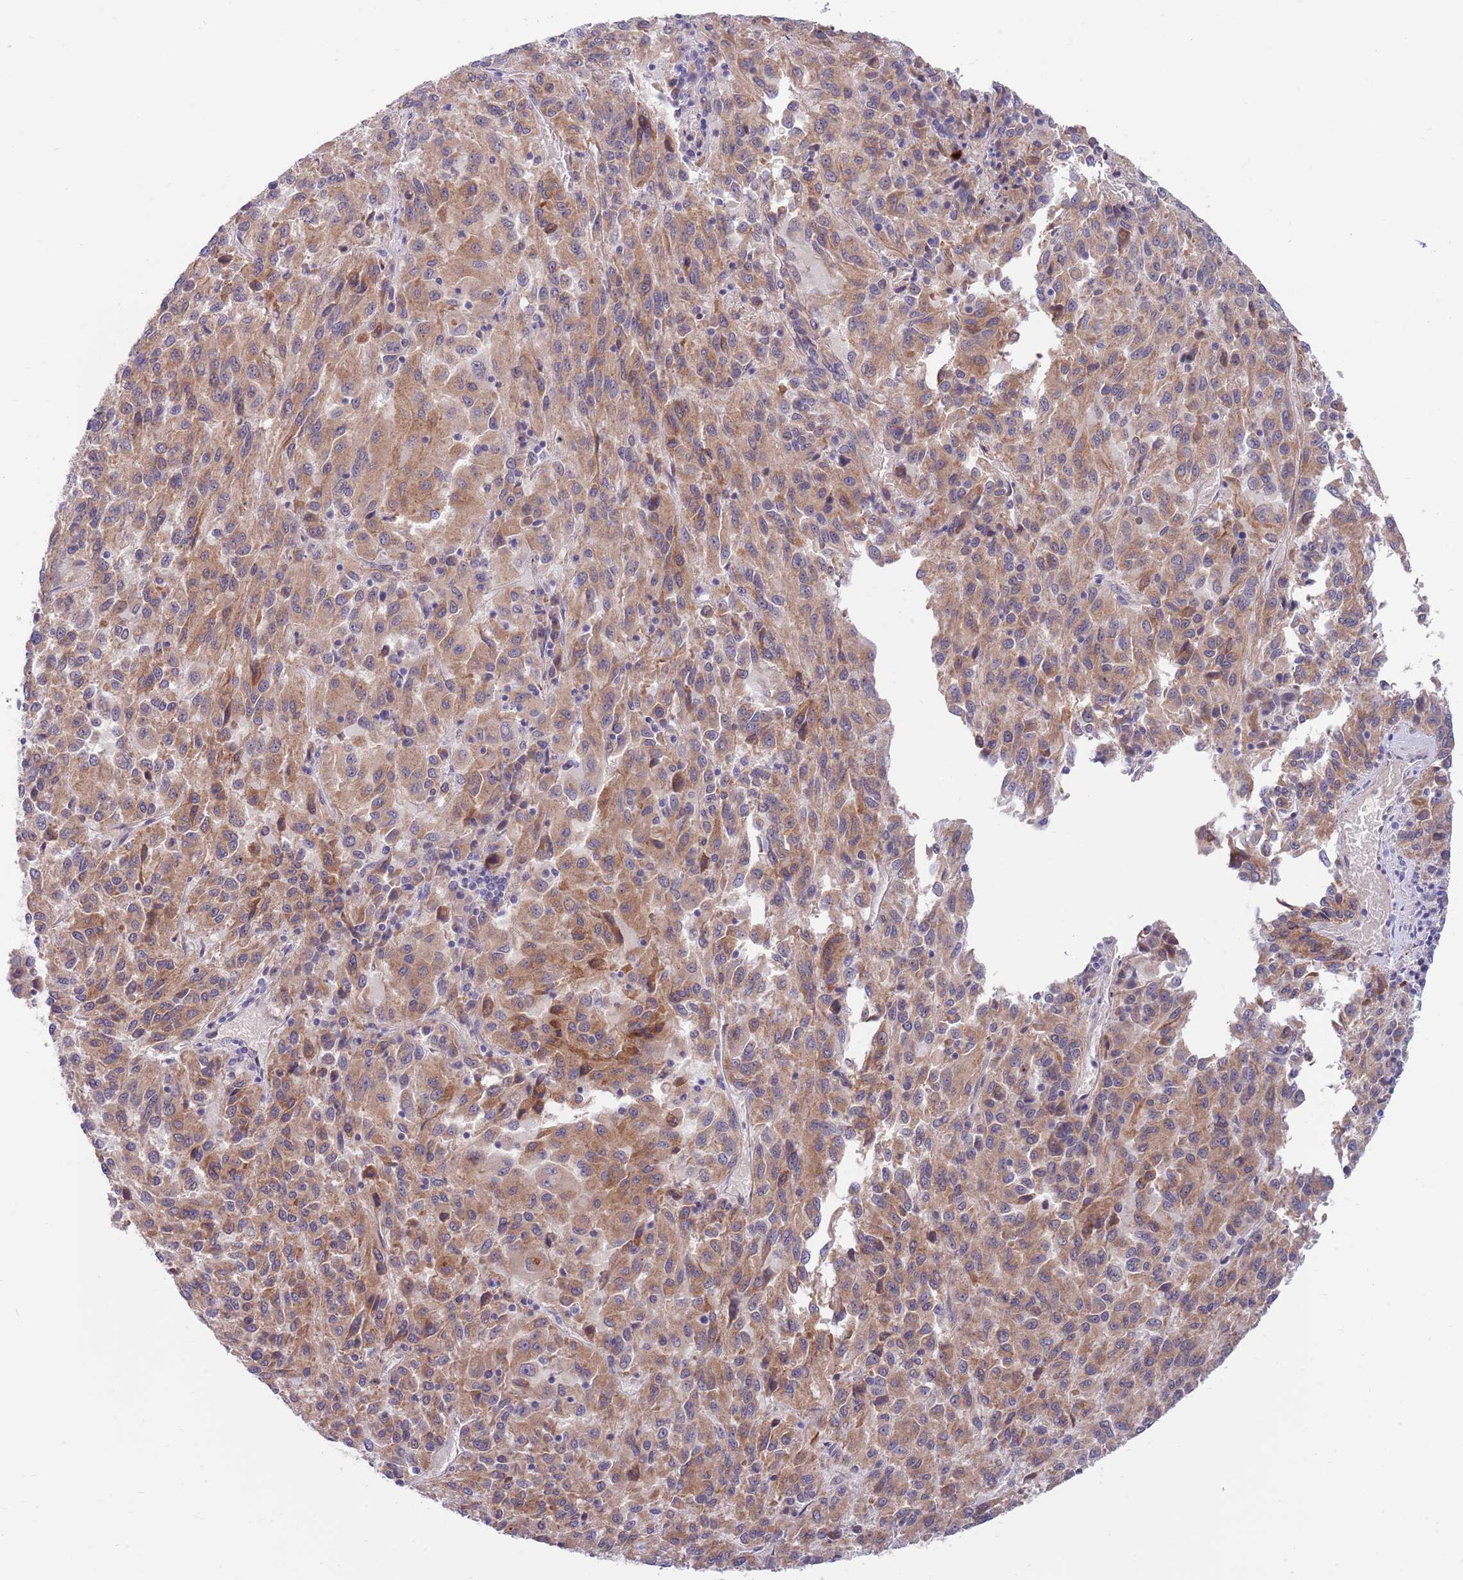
{"staining": {"intensity": "moderate", "quantity": ">75%", "location": "cytoplasmic/membranous"}, "tissue": "melanoma", "cell_type": "Tumor cells", "image_type": "cancer", "snomed": [{"axis": "morphology", "description": "Malignant melanoma, Metastatic site"}, {"axis": "topography", "description": "Lung"}], "caption": "IHC photomicrograph of human melanoma stained for a protein (brown), which displays medium levels of moderate cytoplasmic/membranous expression in approximately >75% of tumor cells.", "gene": "NLRP6", "patient": {"sex": "male", "age": 64}}